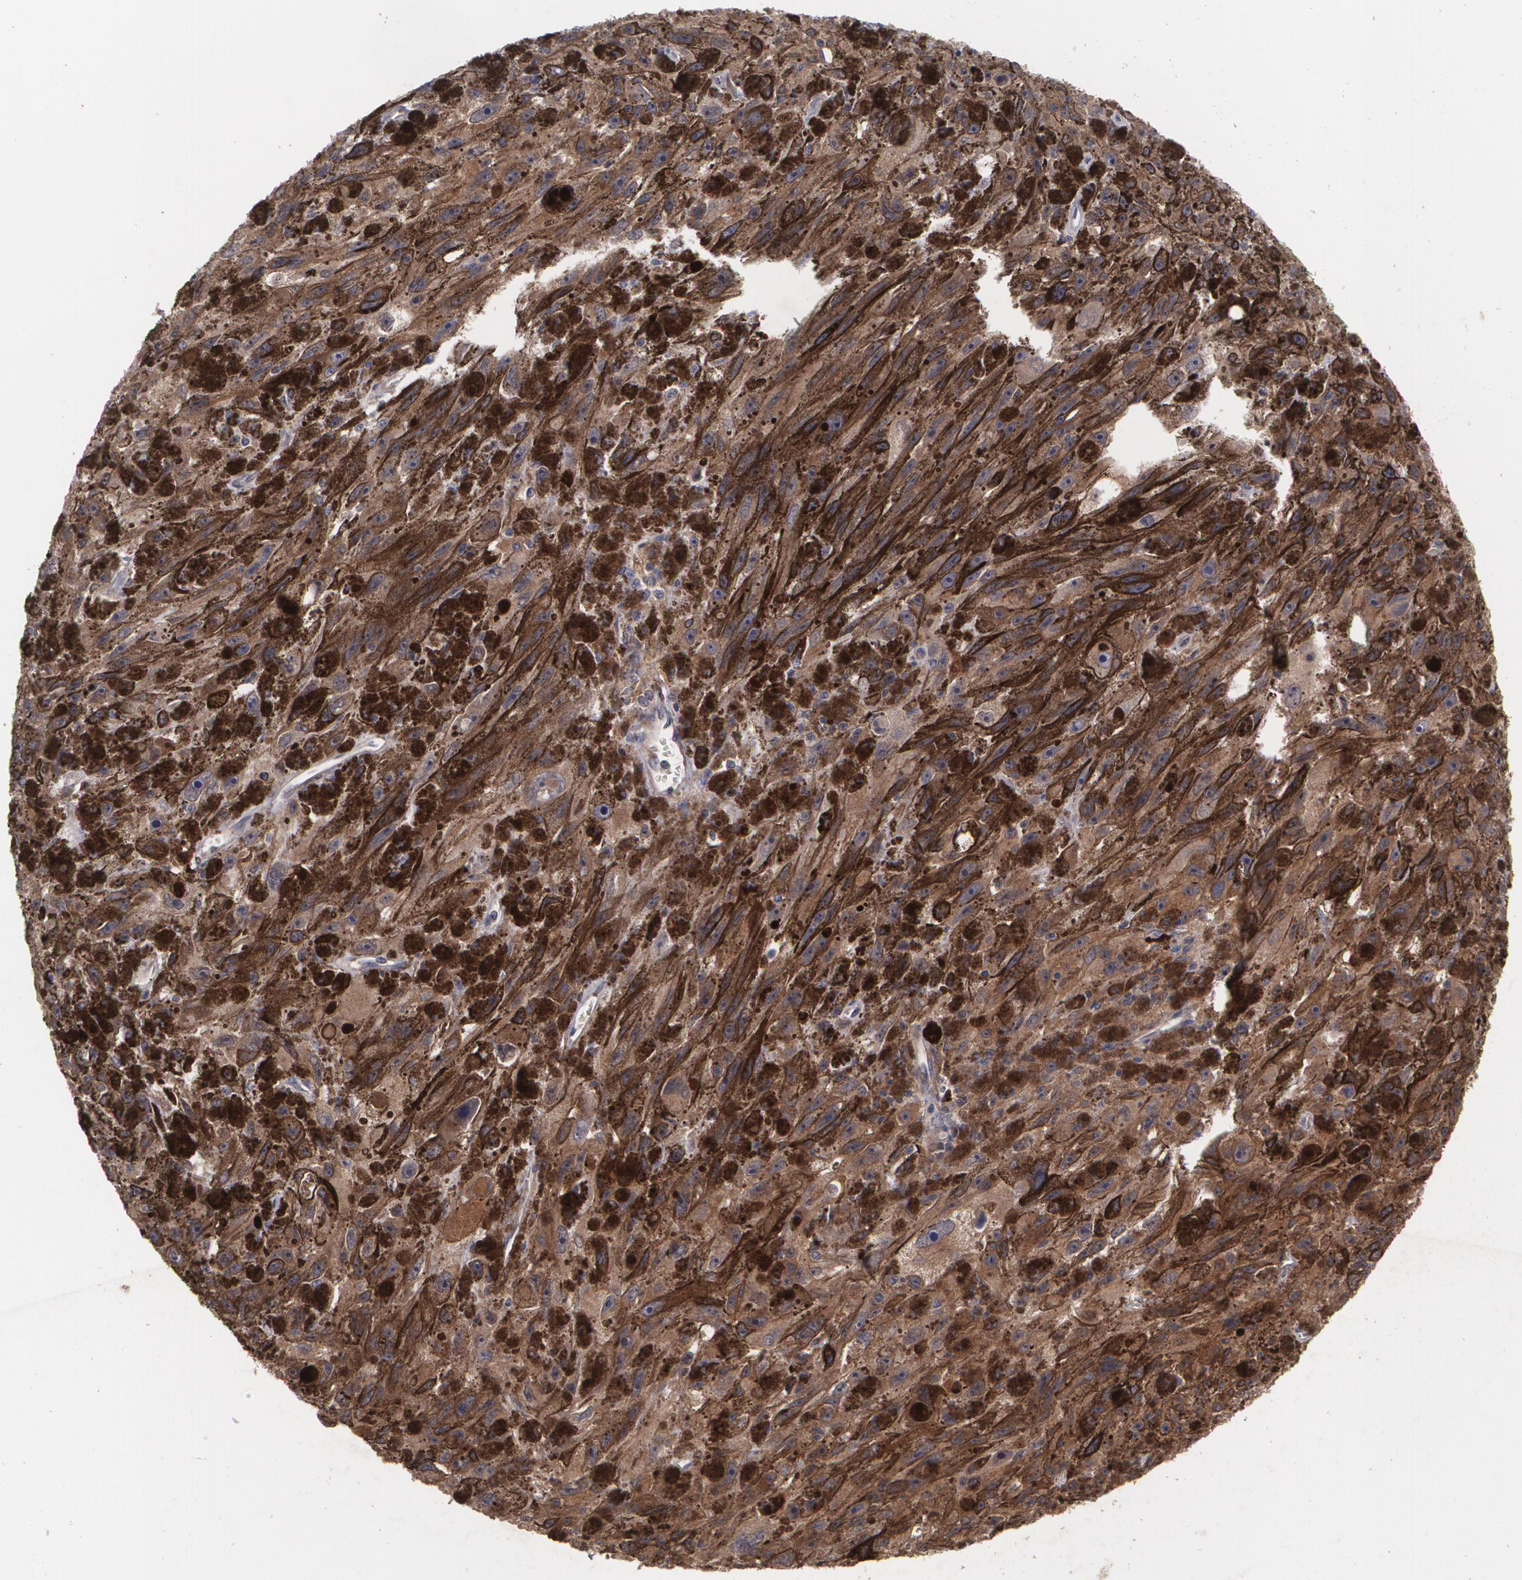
{"staining": {"intensity": "negative", "quantity": "none", "location": "none"}, "tissue": "melanoma", "cell_type": "Tumor cells", "image_type": "cancer", "snomed": [{"axis": "morphology", "description": "Malignant melanoma, NOS"}, {"axis": "topography", "description": "Skin"}], "caption": "A high-resolution micrograph shows IHC staining of malignant melanoma, which exhibits no significant positivity in tumor cells.", "gene": "HTT", "patient": {"sex": "female", "age": 104}}